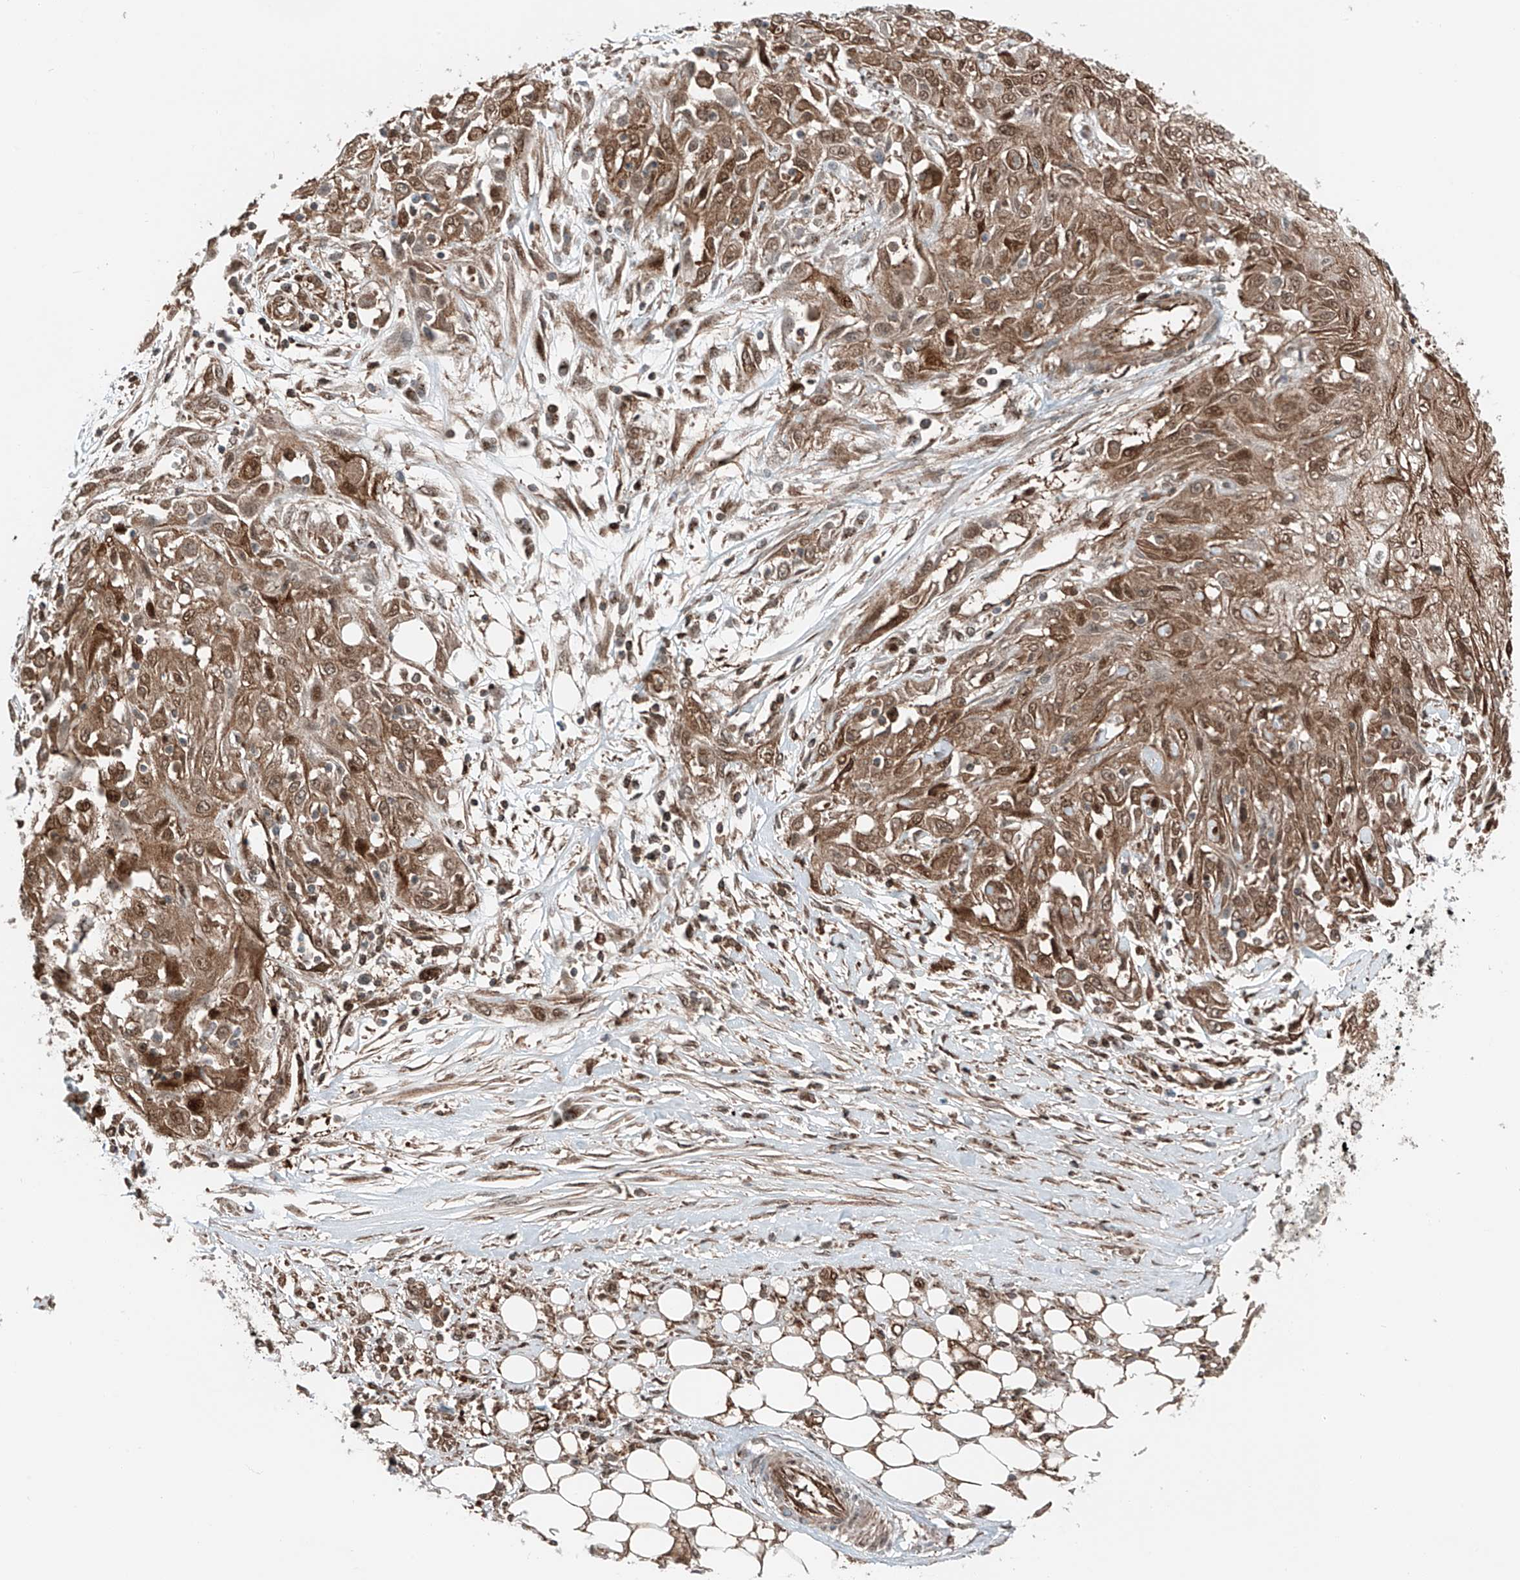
{"staining": {"intensity": "moderate", "quantity": ">75%", "location": "cytoplasmic/membranous,nuclear"}, "tissue": "skin cancer", "cell_type": "Tumor cells", "image_type": "cancer", "snomed": [{"axis": "morphology", "description": "Squamous cell carcinoma, NOS"}, {"axis": "morphology", "description": "Squamous cell carcinoma, metastatic, NOS"}, {"axis": "topography", "description": "Skin"}, {"axis": "topography", "description": "Lymph node"}], "caption": "There is medium levels of moderate cytoplasmic/membranous and nuclear staining in tumor cells of skin cancer (metastatic squamous cell carcinoma), as demonstrated by immunohistochemical staining (brown color).", "gene": "USP48", "patient": {"sex": "male", "age": 75}}